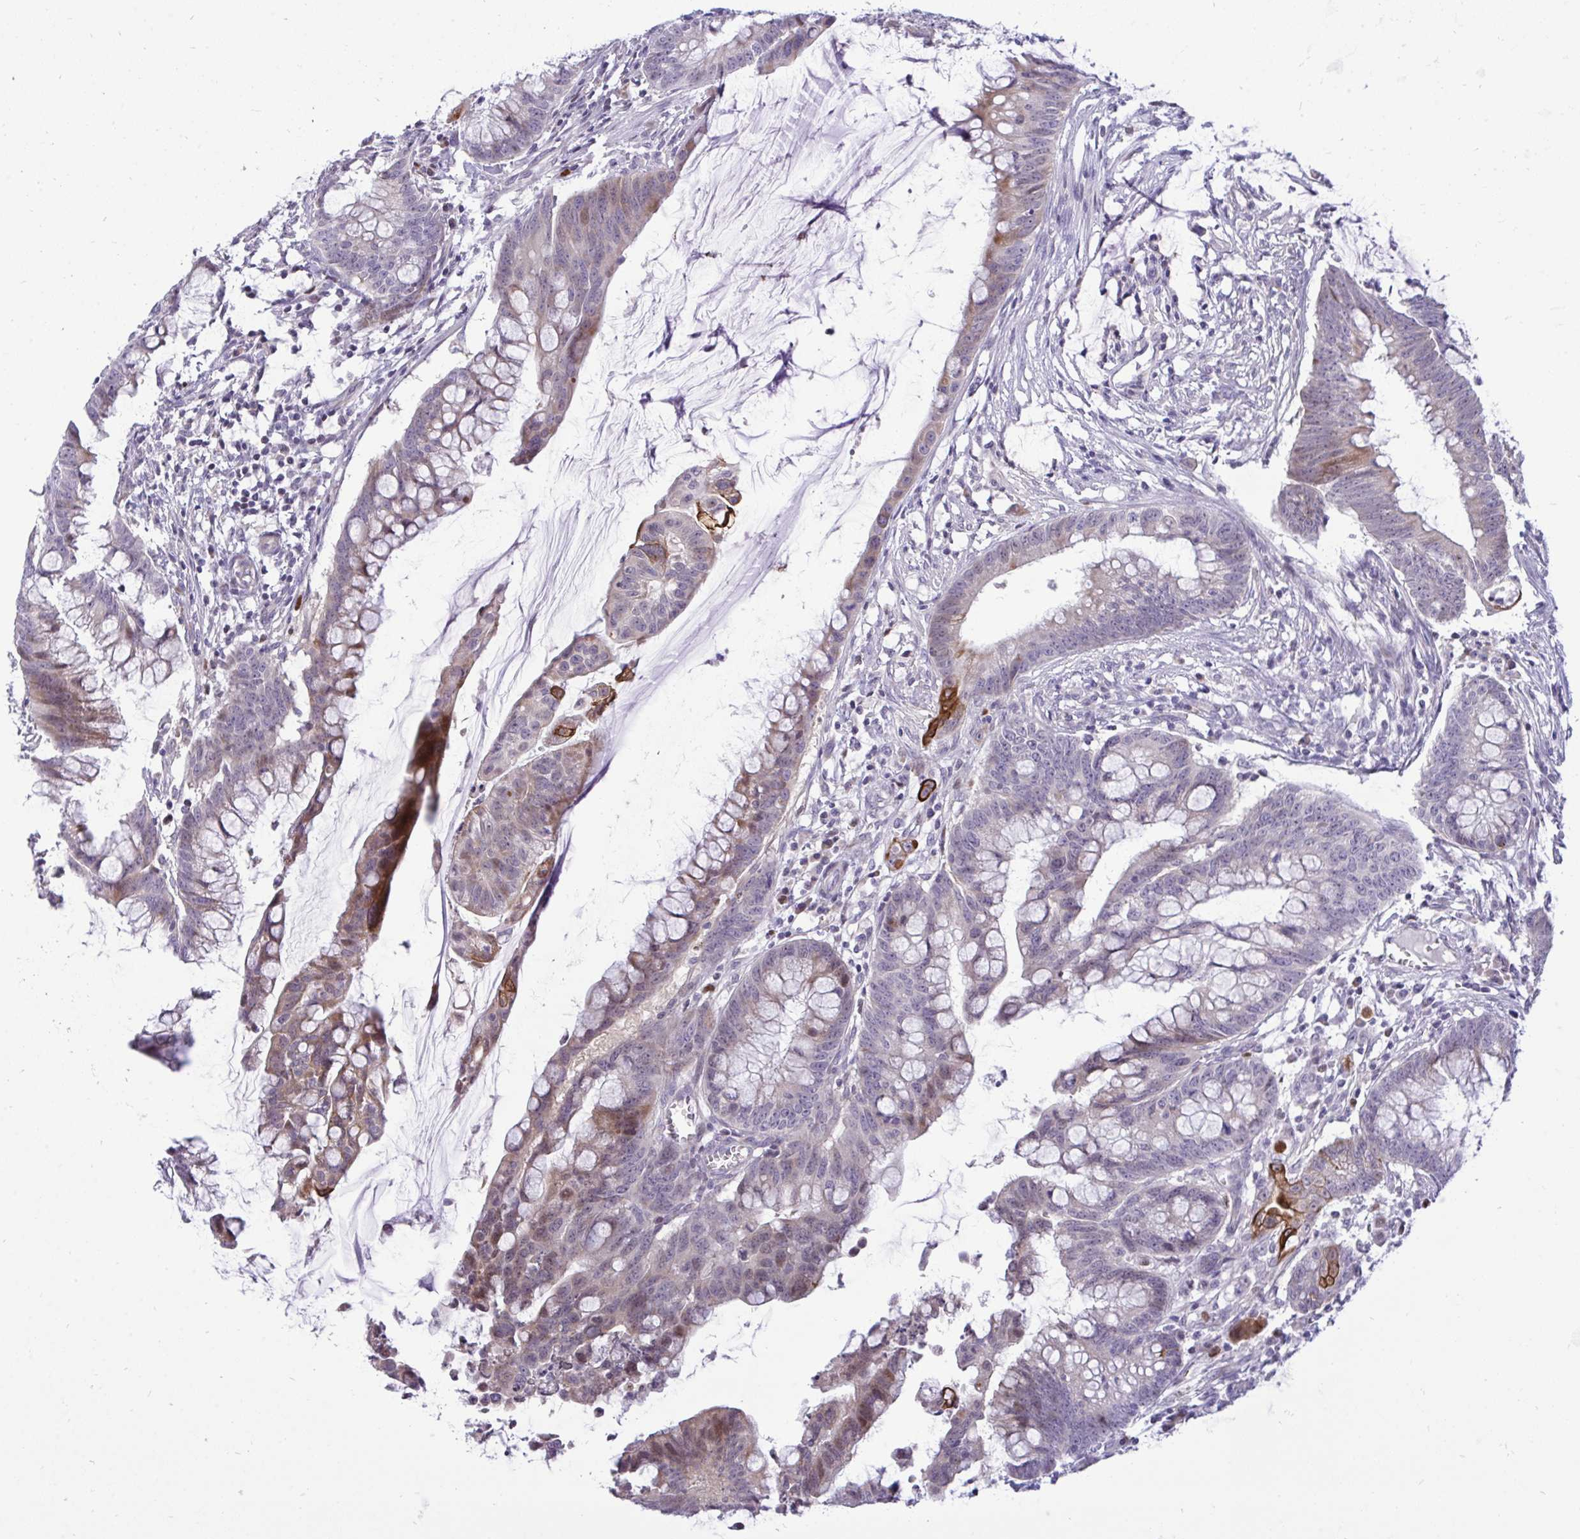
{"staining": {"intensity": "moderate", "quantity": "25%-75%", "location": "cytoplasmic/membranous"}, "tissue": "colorectal cancer", "cell_type": "Tumor cells", "image_type": "cancer", "snomed": [{"axis": "morphology", "description": "Adenocarcinoma, NOS"}, {"axis": "topography", "description": "Colon"}], "caption": "An image showing moderate cytoplasmic/membranous positivity in approximately 25%-75% of tumor cells in colorectal cancer (adenocarcinoma), as visualized by brown immunohistochemical staining.", "gene": "EPOP", "patient": {"sex": "male", "age": 62}}